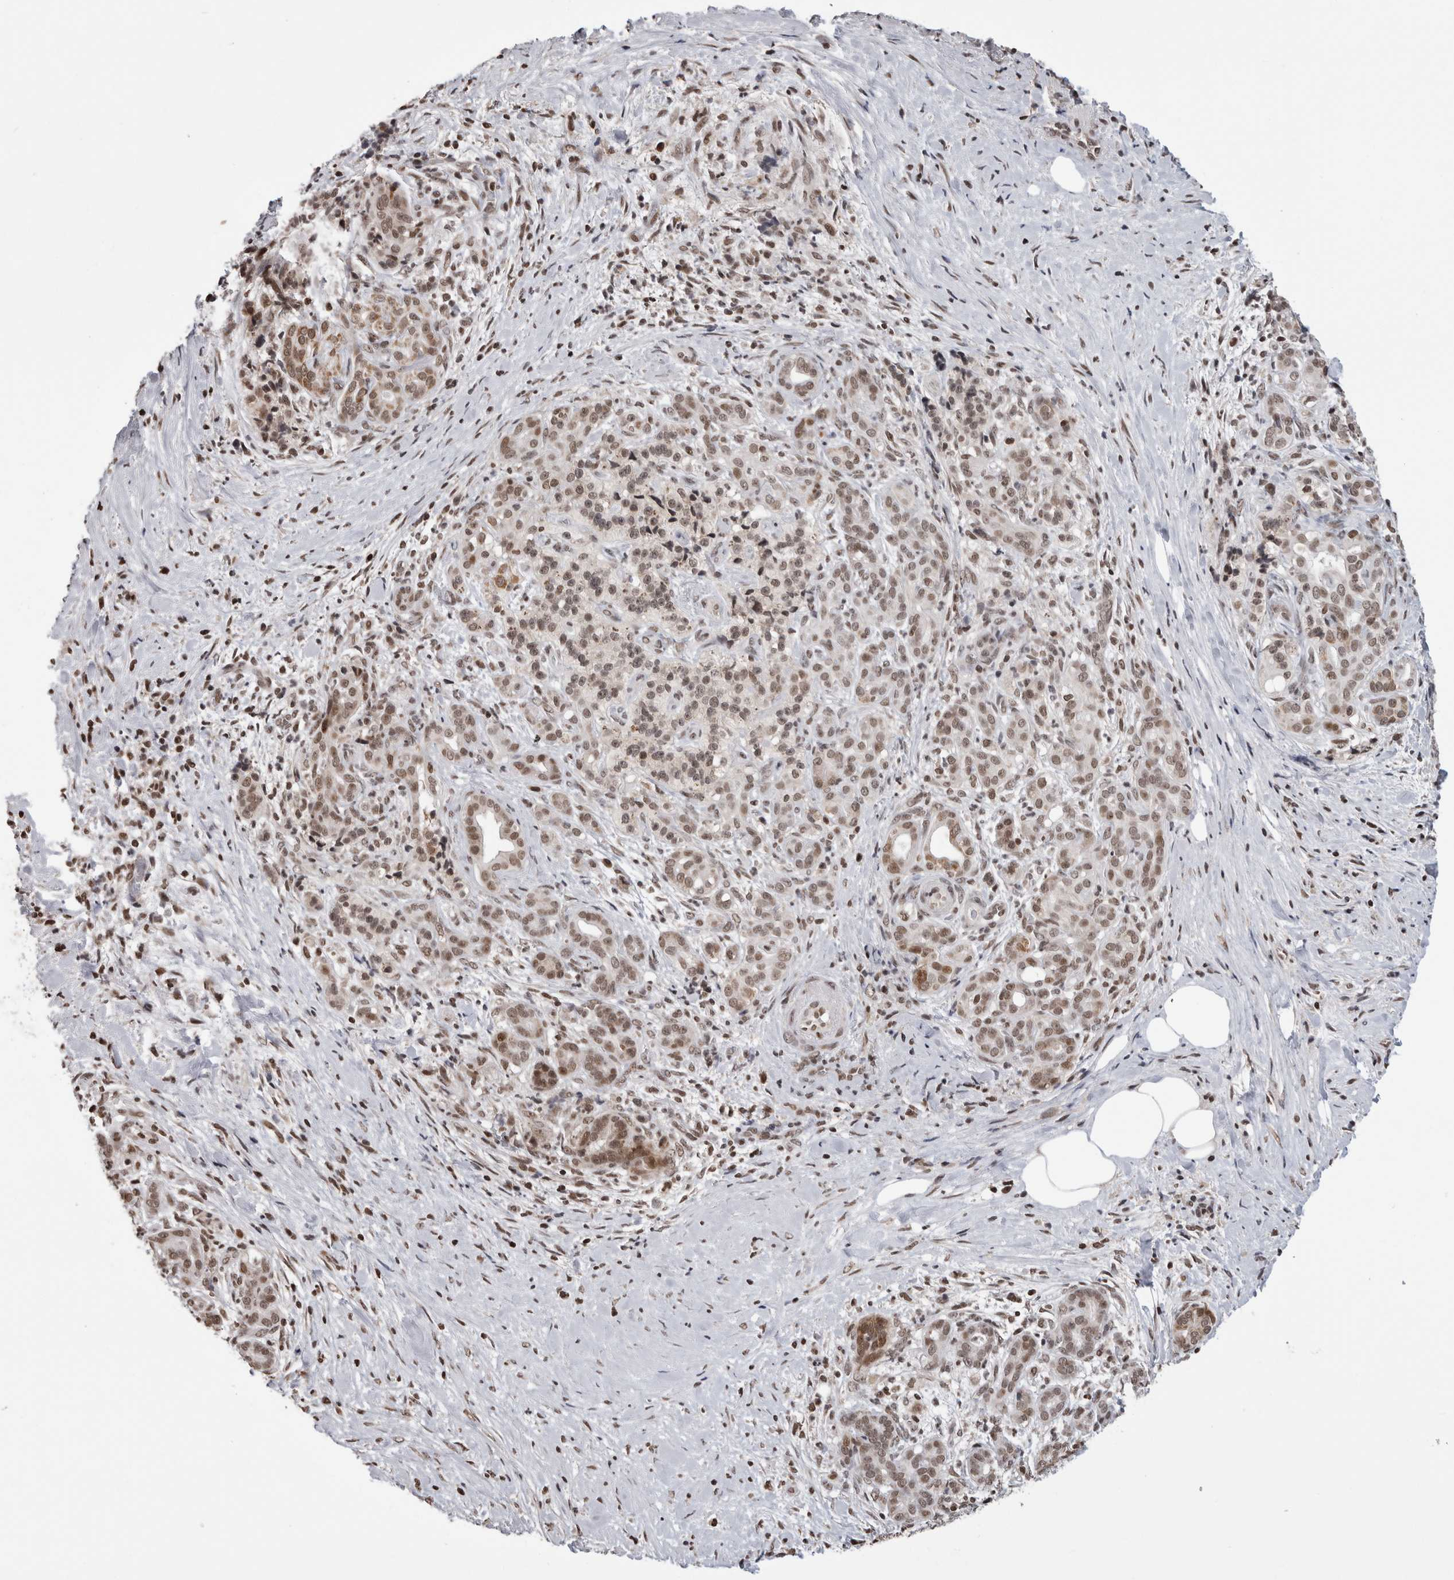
{"staining": {"intensity": "moderate", "quantity": "25%-75%", "location": "nuclear"}, "tissue": "pancreatic cancer", "cell_type": "Tumor cells", "image_type": "cancer", "snomed": [{"axis": "morphology", "description": "Adenocarcinoma, NOS"}, {"axis": "topography", "description": "Pancreas"}], "caption": "Protein expression analysis of human pancreatic cancer reveals moderate nuclear staining in about 25%-75% of tumor cells.", "gene": "ZBTB11", "patient": {"sex": "male", "age": 58}}